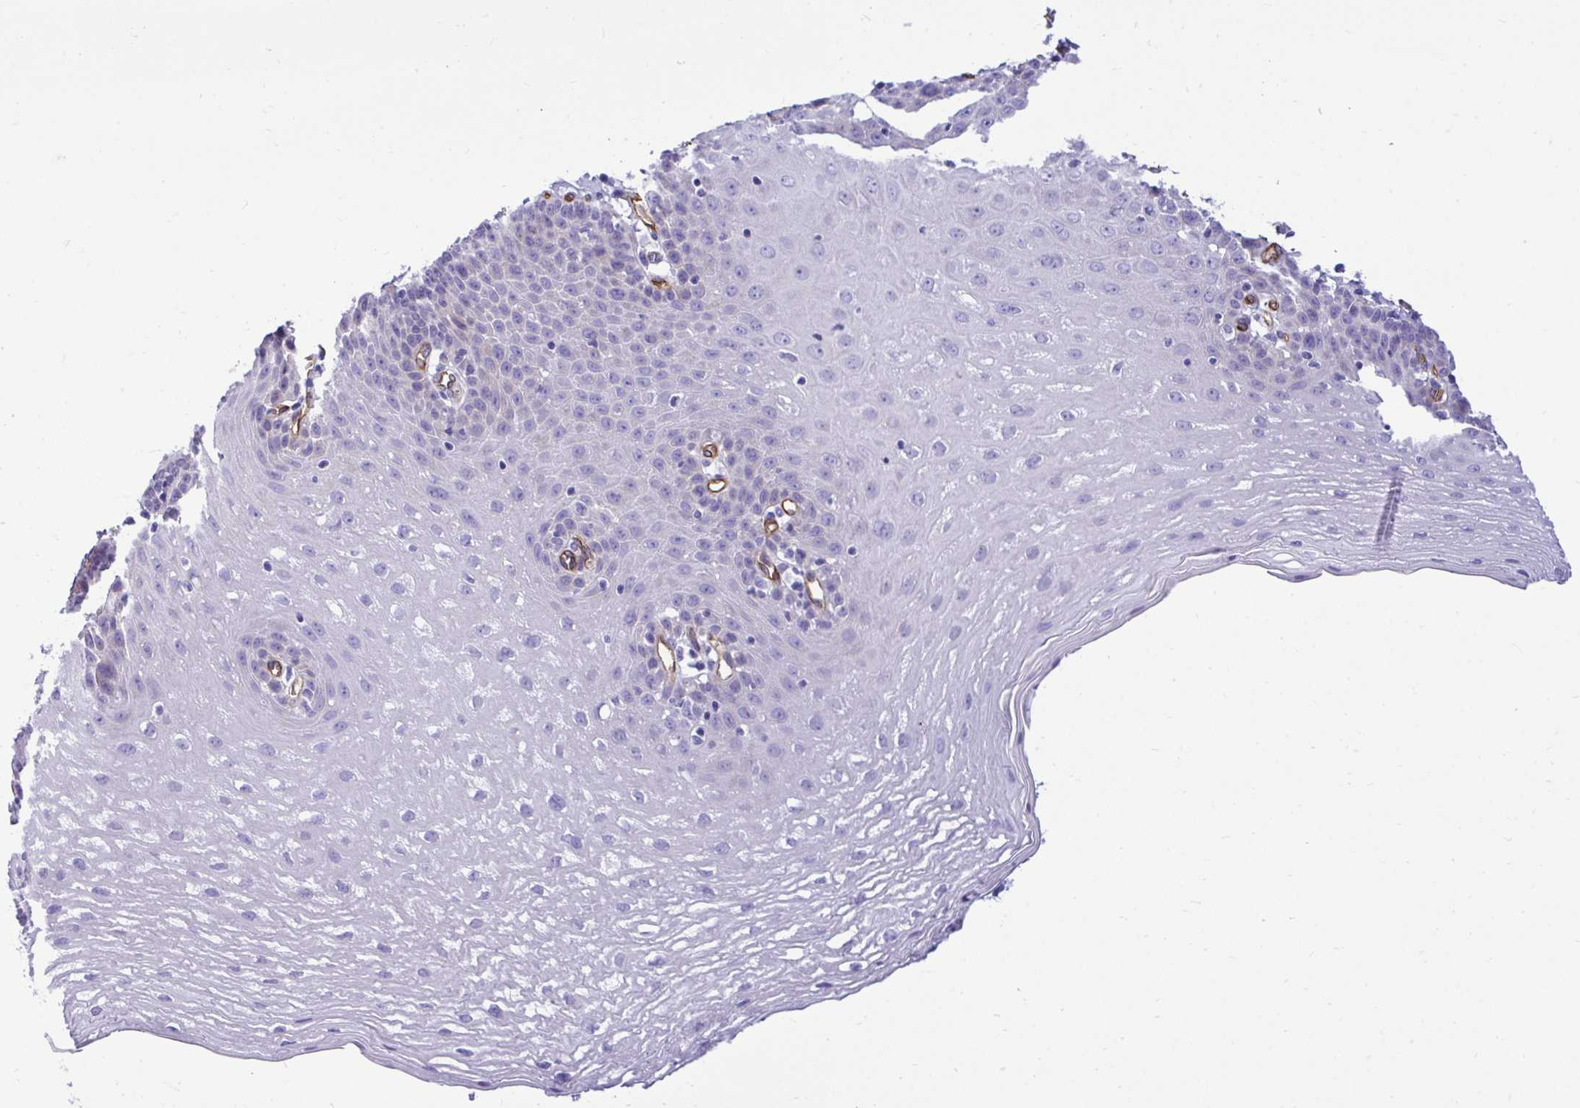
{"staining": {"intensity": "negative", "quantity": "none", "location": "none"}, "tissue": "esophagus", "cell_type": "Squamous epithelial cells", "image_type": "normal", "snomed": [{"axis": "morphology", "description": "Normal tissue, NOS"}, {"axis": "topography", "description": "Esophagus"}], "caption": "Immunohistochemistry of benign esophagus displays no expression in squamous epithelial cells. (DAB (3,3'-diaminobenzidine) immunohistochemistry (IHC), high magnification).", "gene": "ABCG2", "patient": {"sex": "female", "age": 81}}